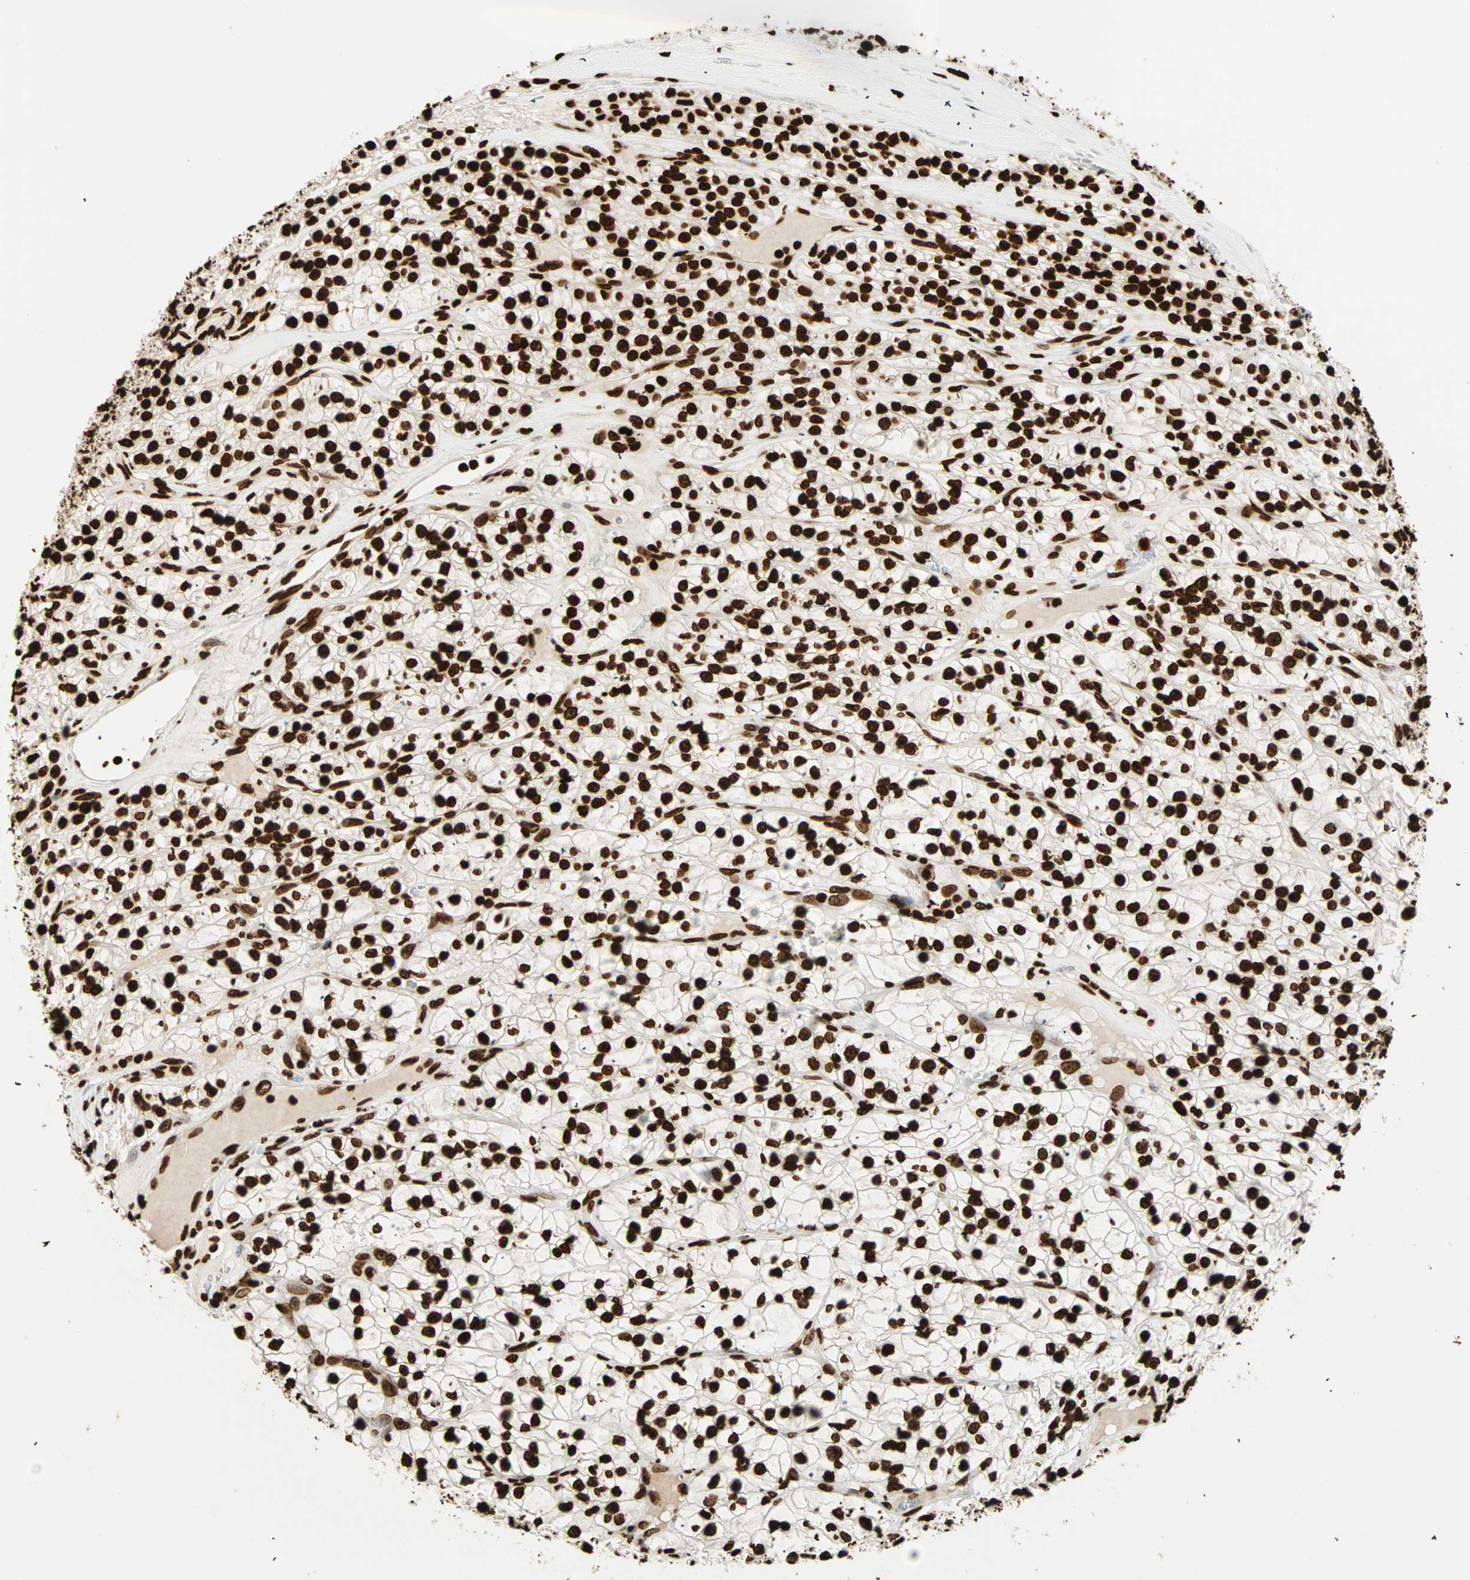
{"staining": {"intensity": "strong", "quantity": ">75%", "location": "nuclear"}, "tissue": "renal cancer", "cell_type": "Tumor cells", "image_type": "cancer", "snomed": [{"axis": "morphology", "description": "Adenocarcinoma, NOS"}, {"axis": "topography", "description": "Kidney"}], "caption": "Protein expression by IHC demonstrates strong nuclear staining in about >75% of tumor cells in adenocarcinoma (renal). (DAB (3,3'-diaminobenzidine) IHC with brightfield microscopy, high magnification).", "gene": "GLI2", "patient": {"sex": "female", "age": 57}}